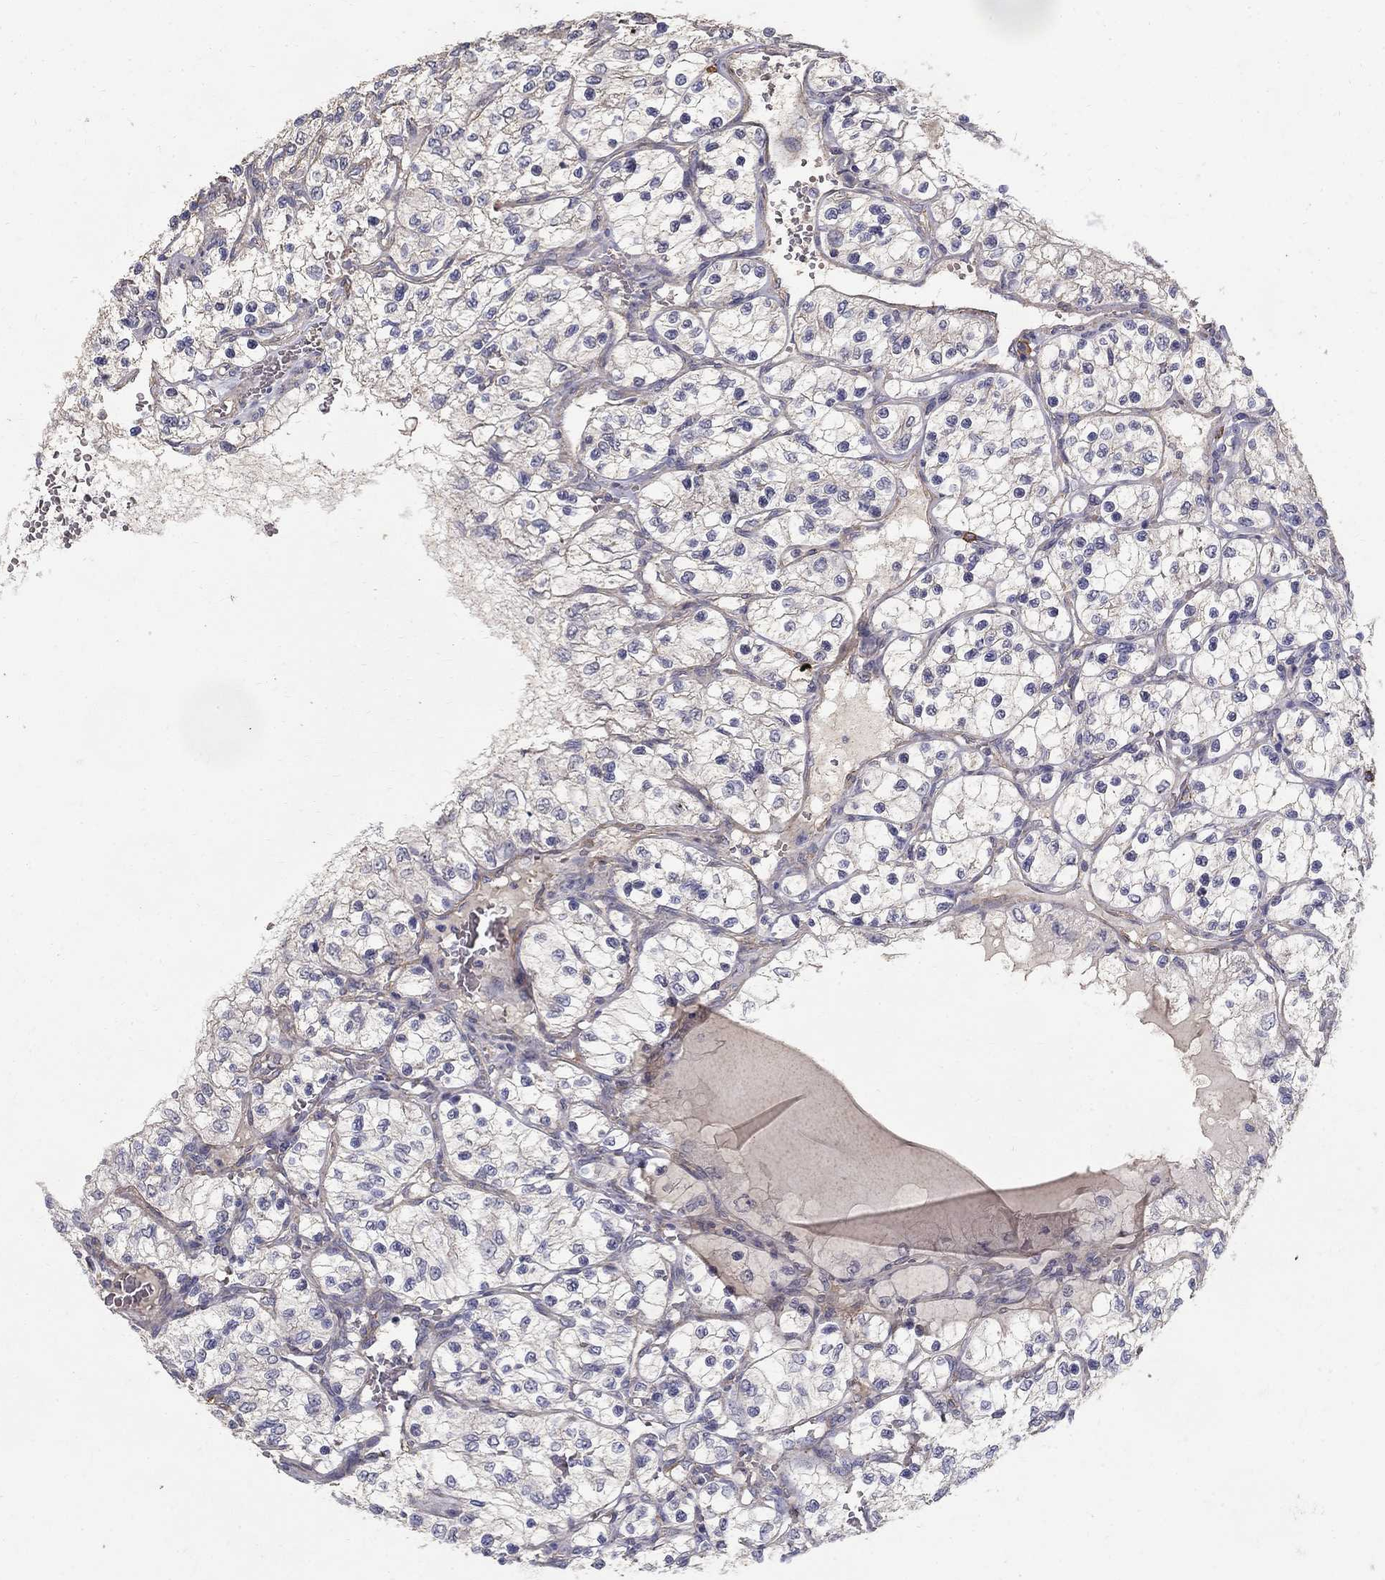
{"staining": {"intensity": "negative", "quantity": "none", "location": "none"}, "tissue": "renal cancer", "cell_type": "Tumor cells", "image_type": "cancer", "snomed": [{"axis": "morphology", "description": "Adenocarcinoma, NOS"}, {"axis": "topography", "description": "Kidney"}], "caption": "Renal cancer stained for a protein using IHC reveals no expression tumor cells.", "gene": "MPP2", "patient": {"sex": "female", "age": 69}}